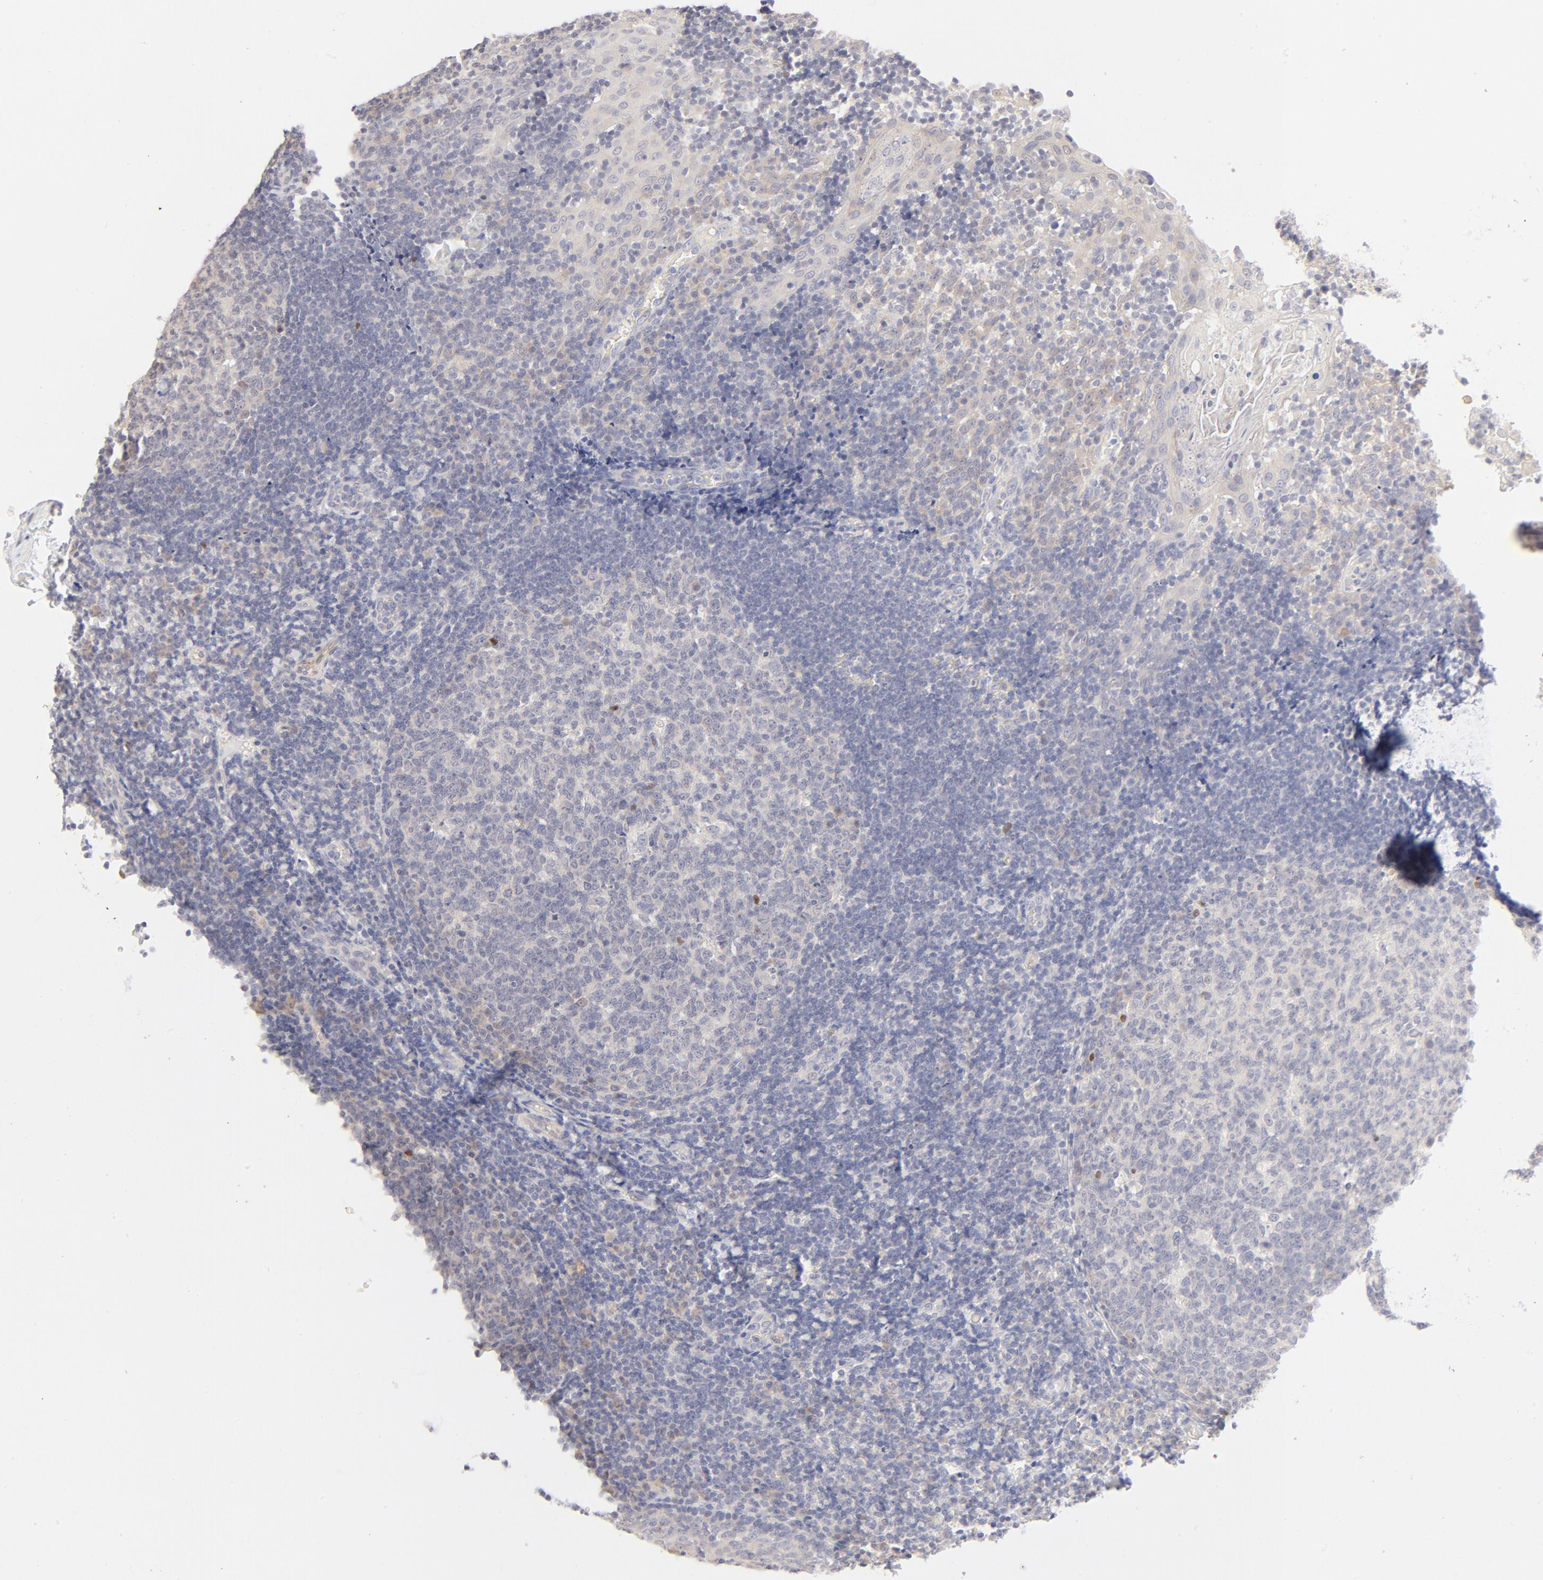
{"staining": {"intensity": "negative", "quantity": "none", "location": "none"}, "tissue": "tonsil", "cell_type": "Germinal center cells", "image_type": "normal", "snomed": [{"axis": "morphology", "description": "Normal tissue, NOS"}, {"axis": "topography", "description": "Tonsil"}], "caption": "Immunohistochemistry image of benign tonsil: human tonsil stained with DAB displays no significant protein positivity in germinal center cells. The staining is performed using DAB (3,3'-diaminobenzidine) brown chromogen with nuclei counter-stained in using hematoxylin.", "gene": "NKX2", "patient": {"sex": "female", "age": 40}}